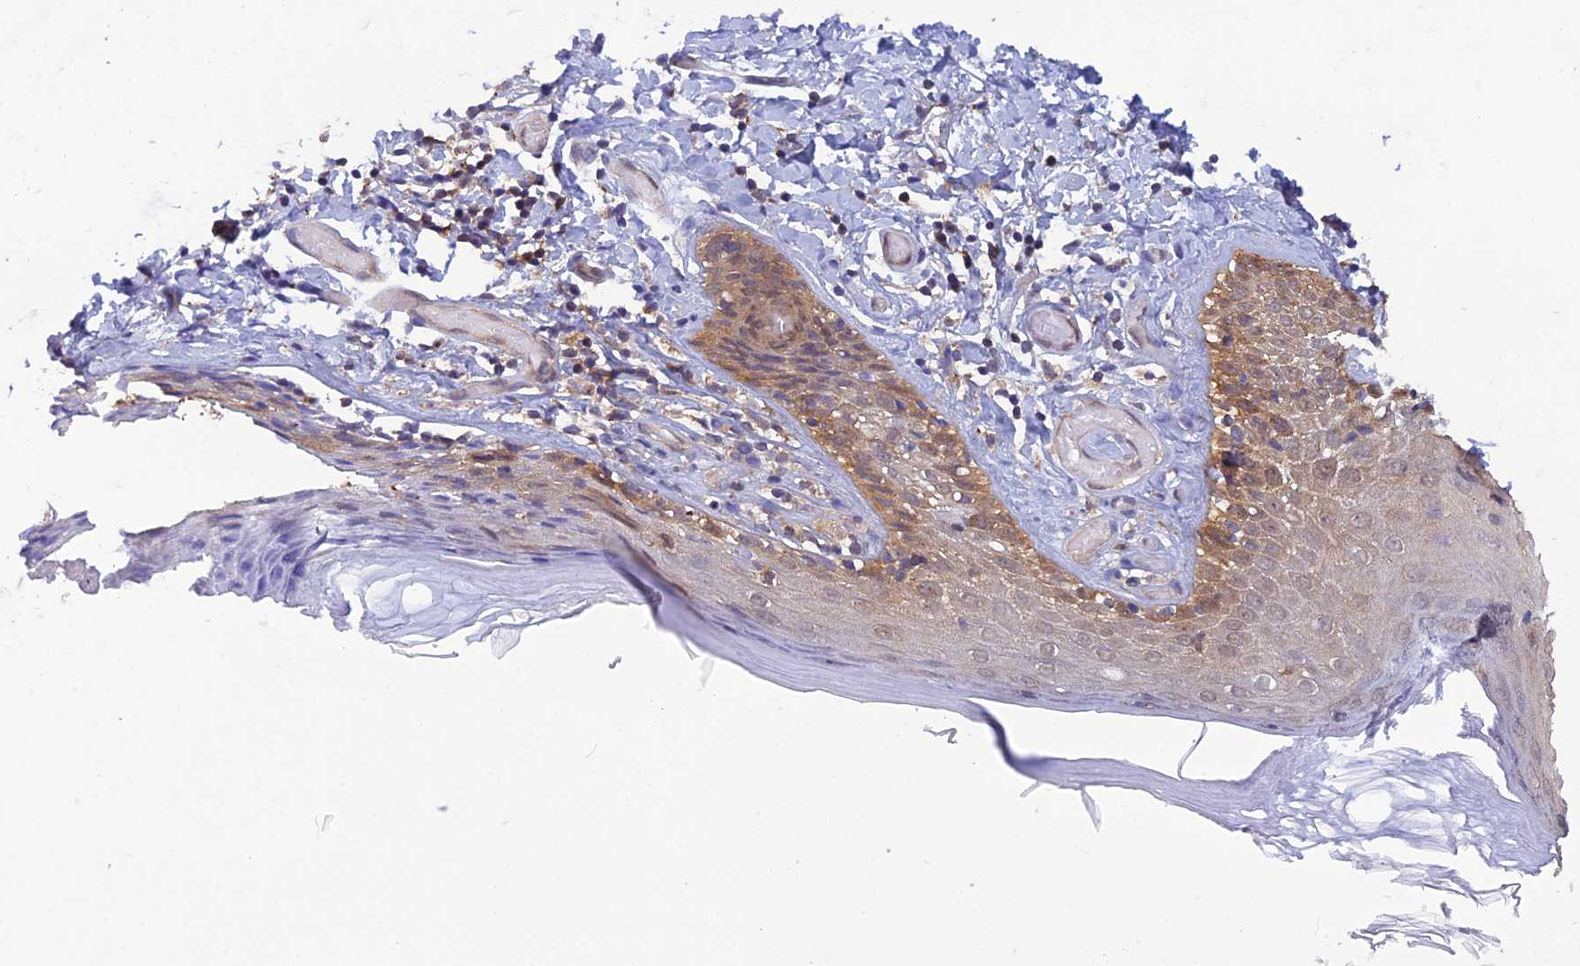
{"staining": {"intensity": "moderate", "quantity": "<25%", "location": "cytoplasmic/membranous,nuclear"}, "tissue": "skin", "cell_type": "Epidermal cells", "image_type": "normal", "snomed": [{"axis": "morphology", "description": "Normal tissue, NOS"}, {"axis": "topography", "description": "Adipose tissue"}, {"axis": "topography", "description": "Vascular tissue"}, {"axis": "topography", "description": "Vulva"}, {"axis": "topography", "description": "Peripheral nerve tissue"}], "caption": "Immunohistochemistry (IHC) micrograph of normal skin: skin stained using immunohistochemistry shows low levels of moderate protein expression localized specifically in the cytoplasmic/membranous,nuclear of epidermal cells, appearing as a cytoplasmic/membranous,nuclear brown color.", "gene": "HINT1", "patient": {"sex": "female", "age": 86}}